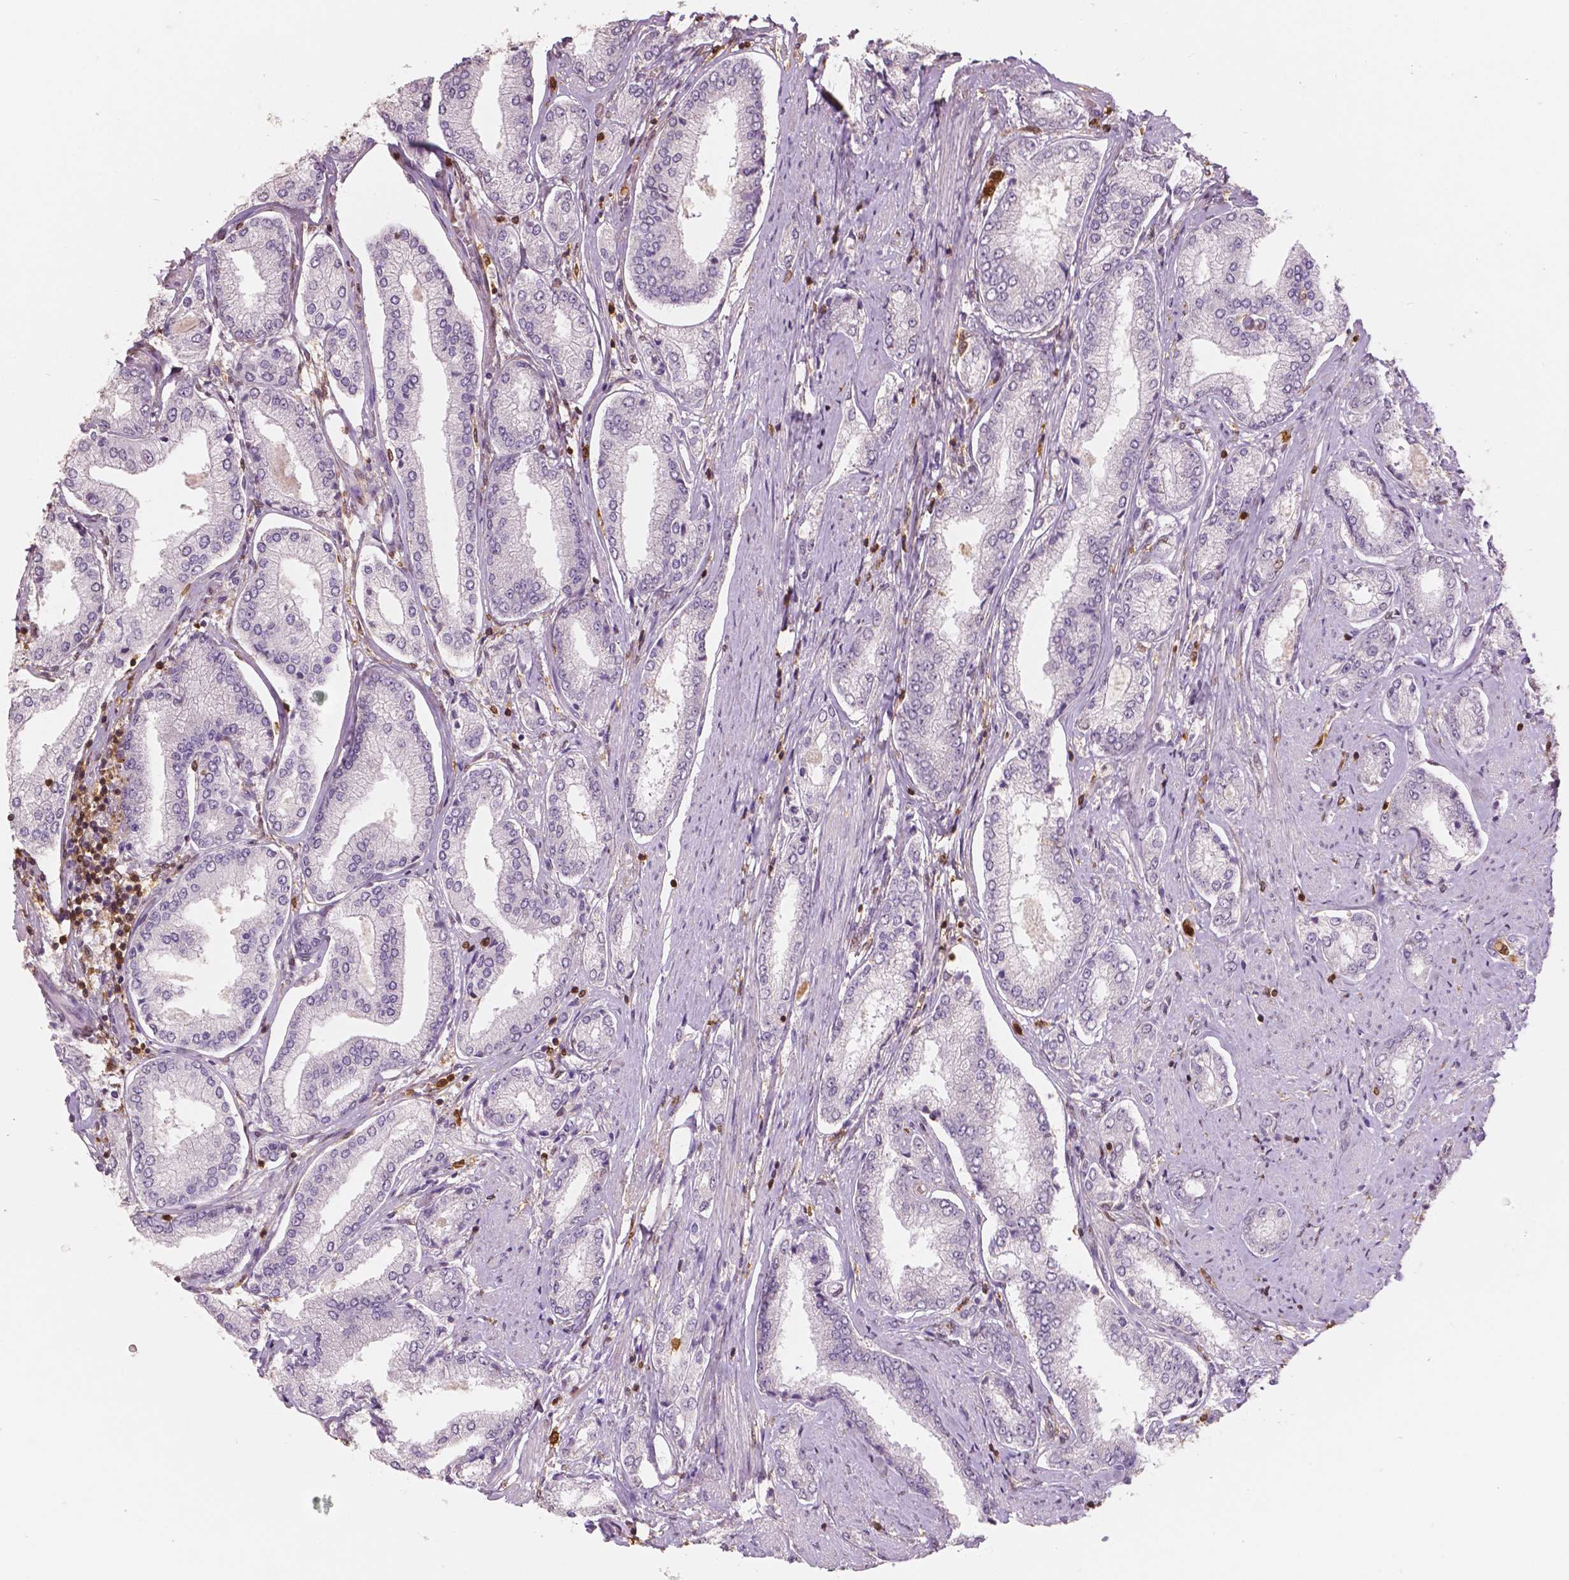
{"staining": {"intensity": "negative", "quantity": "none", "location": "none"}, "tissue": "prostate cancer", "cell_type": "Tumor cells", "image_type": "cancer", "snomed": [{"axis": "morphology", "description": "Adenocarcinoma, NOS"}, {"axis": "topography", "description": "Prostate"}], "caption": "DAB (3,3'-diaminobenzidine) immunohistochemical staining of human prostate cancer reveals no significant expression in tumor cells. (Brightfield microscopy of DAB immunohistochemistry (IHC) at high magnification).", "gene": "S100A4", "patient": {"sex": "male", "age": 63}}